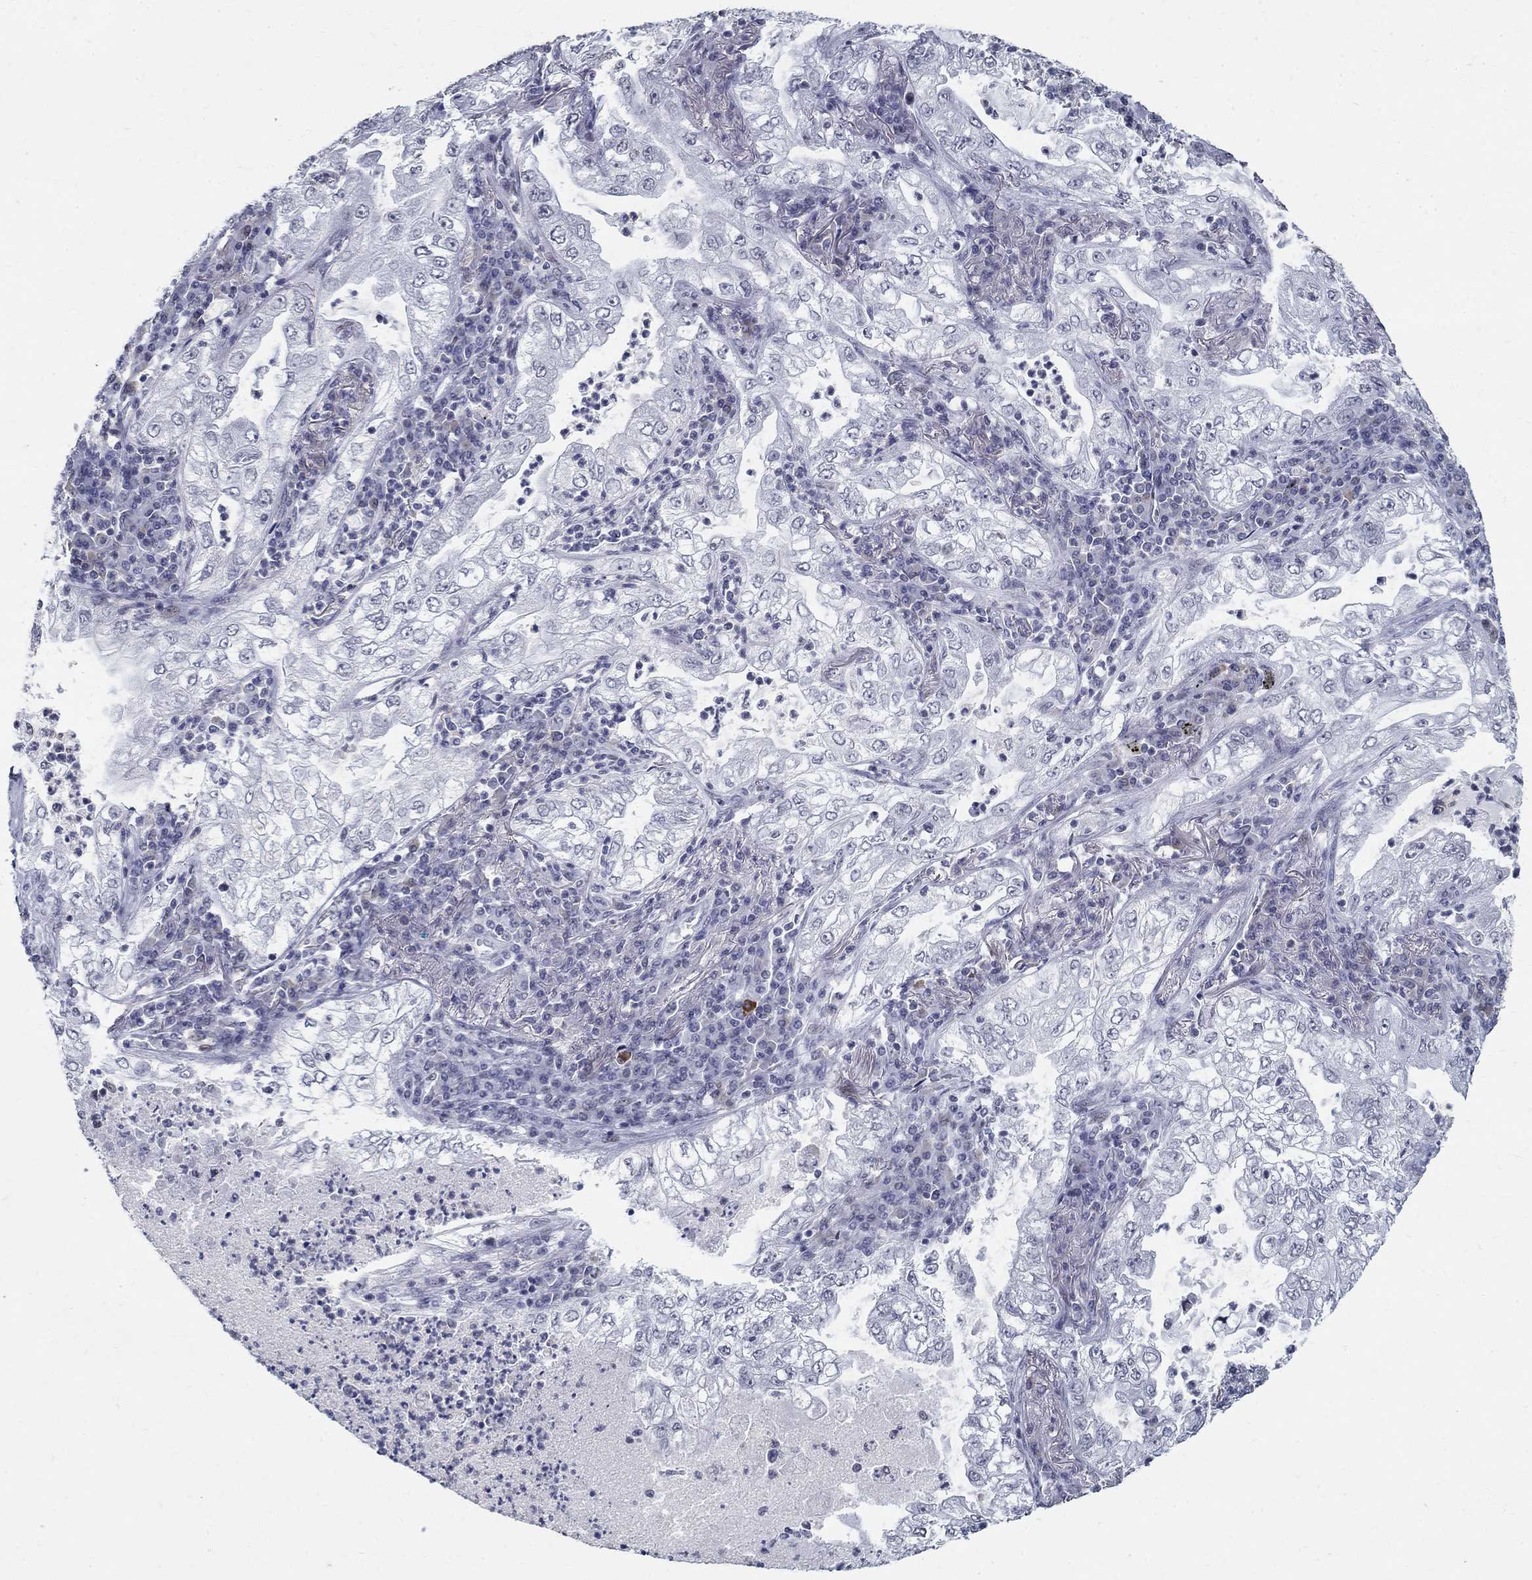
{"staining": {"intensity": "negative", "quantity": "none", "location": "none"}, "tissue": "lung cancer", "cell_type": "Tumor cells", "image_type": "cancer", "snomed": [{"axis": "morphology", "description": "Adenocarcinoma, NOS"}, {"axis": "topography", "description": "Lung"}], "caption": "Lung adenocarcinoma stained for a protein using IHC demonstrates no staining tumor cells.", "gene": "BHLHE22", "patient": {"sex": "female", "age": 73}}